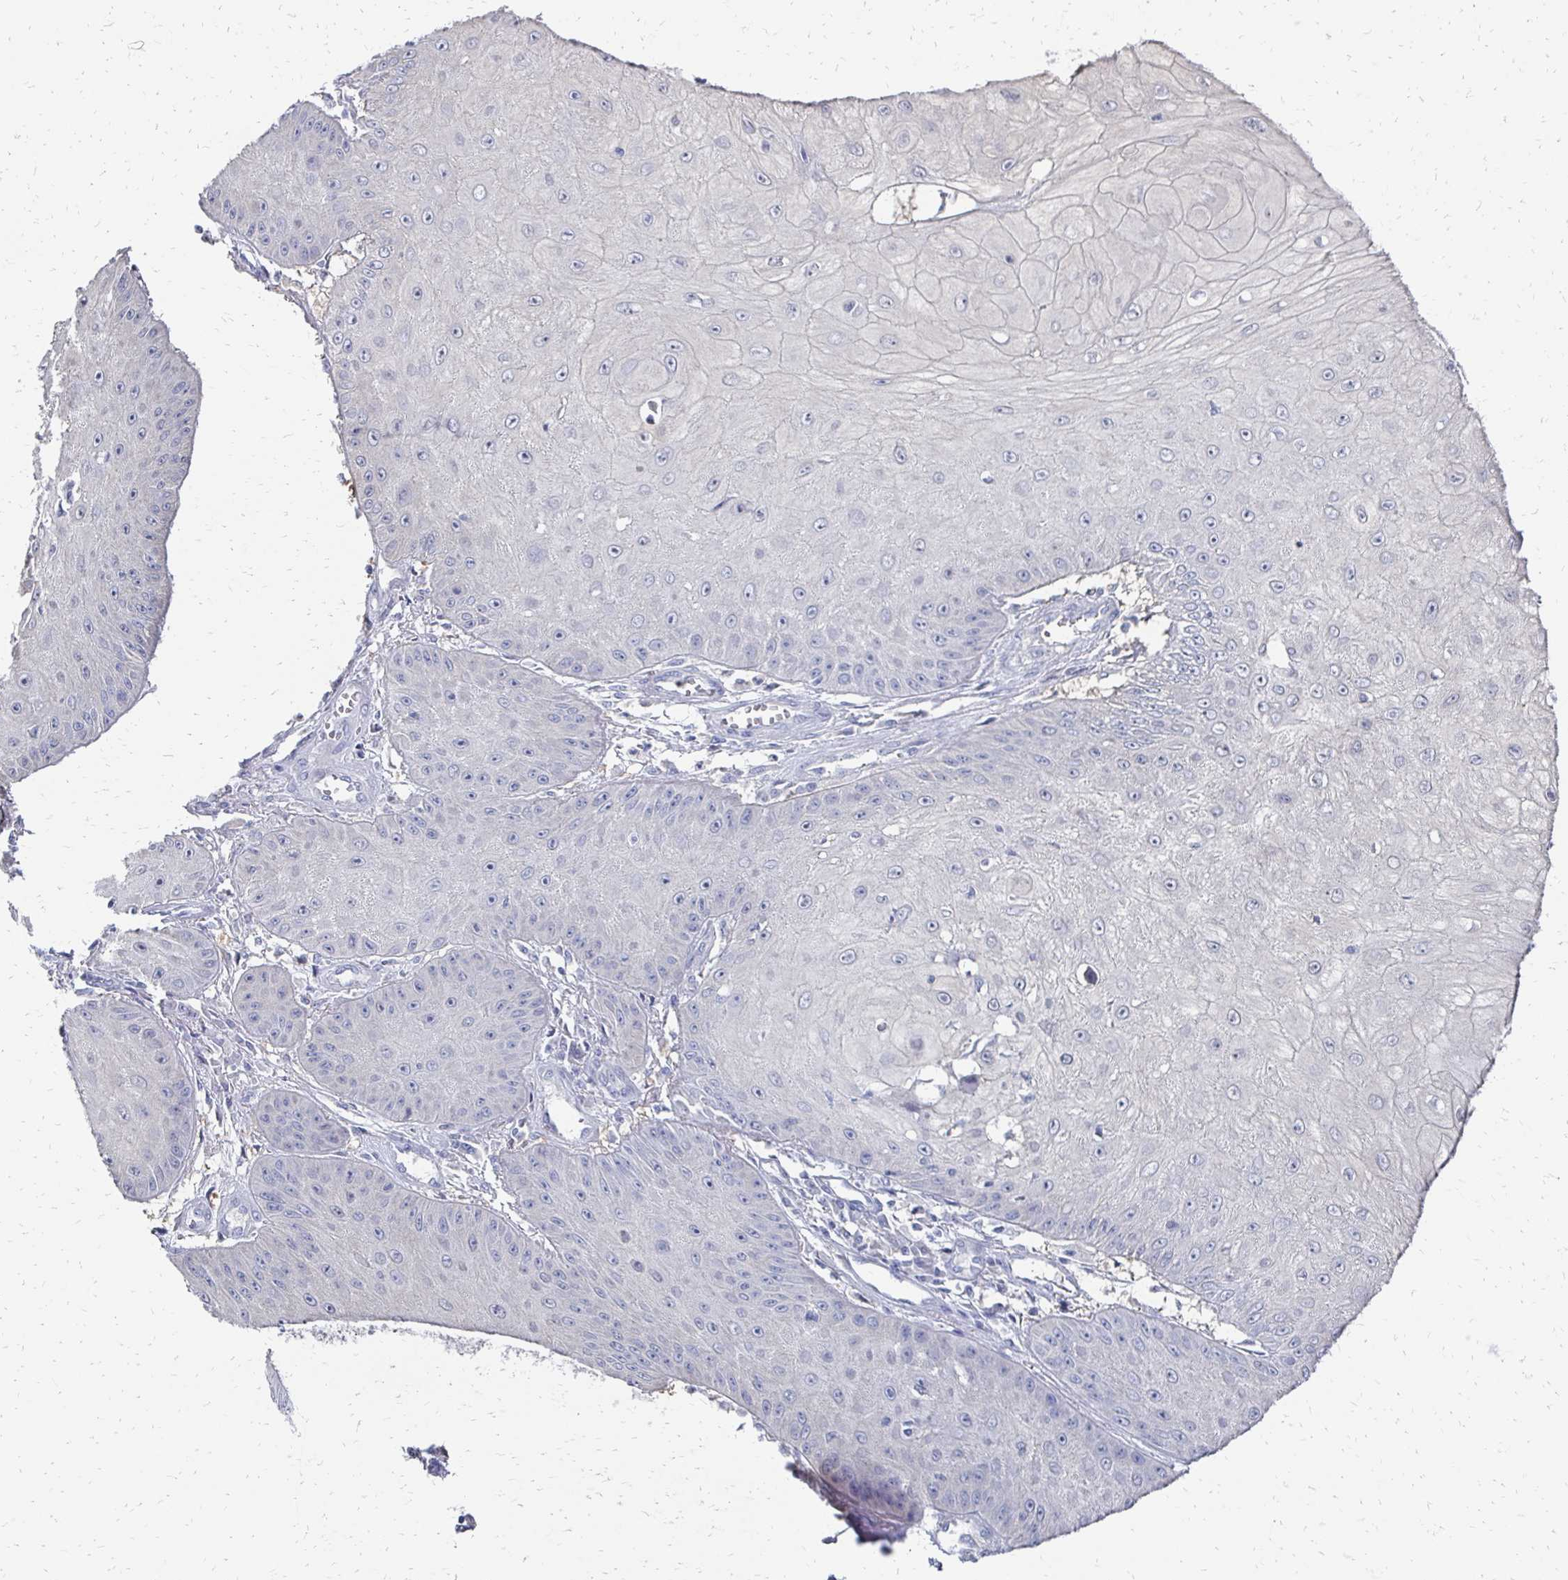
{"staining": {"intensity": "negative", "quantity": "none", "location": "none"}, "tissue": "skin cancer", "cell_type": "Tumor cells", "image_type": "cancer", "snomed": [{"axis": "morphology", "description": "Squamous cell carcinoma, NOS"}, {"axis": "topography", "description": "Skin"}], "caption": "This is an immunohistochemistry histopathology image of squamous cell carcinoma (skin). There is no expression in tumor cells.", "gene": "SYCP3", "patient": {"sex": "male", "age": 70}}